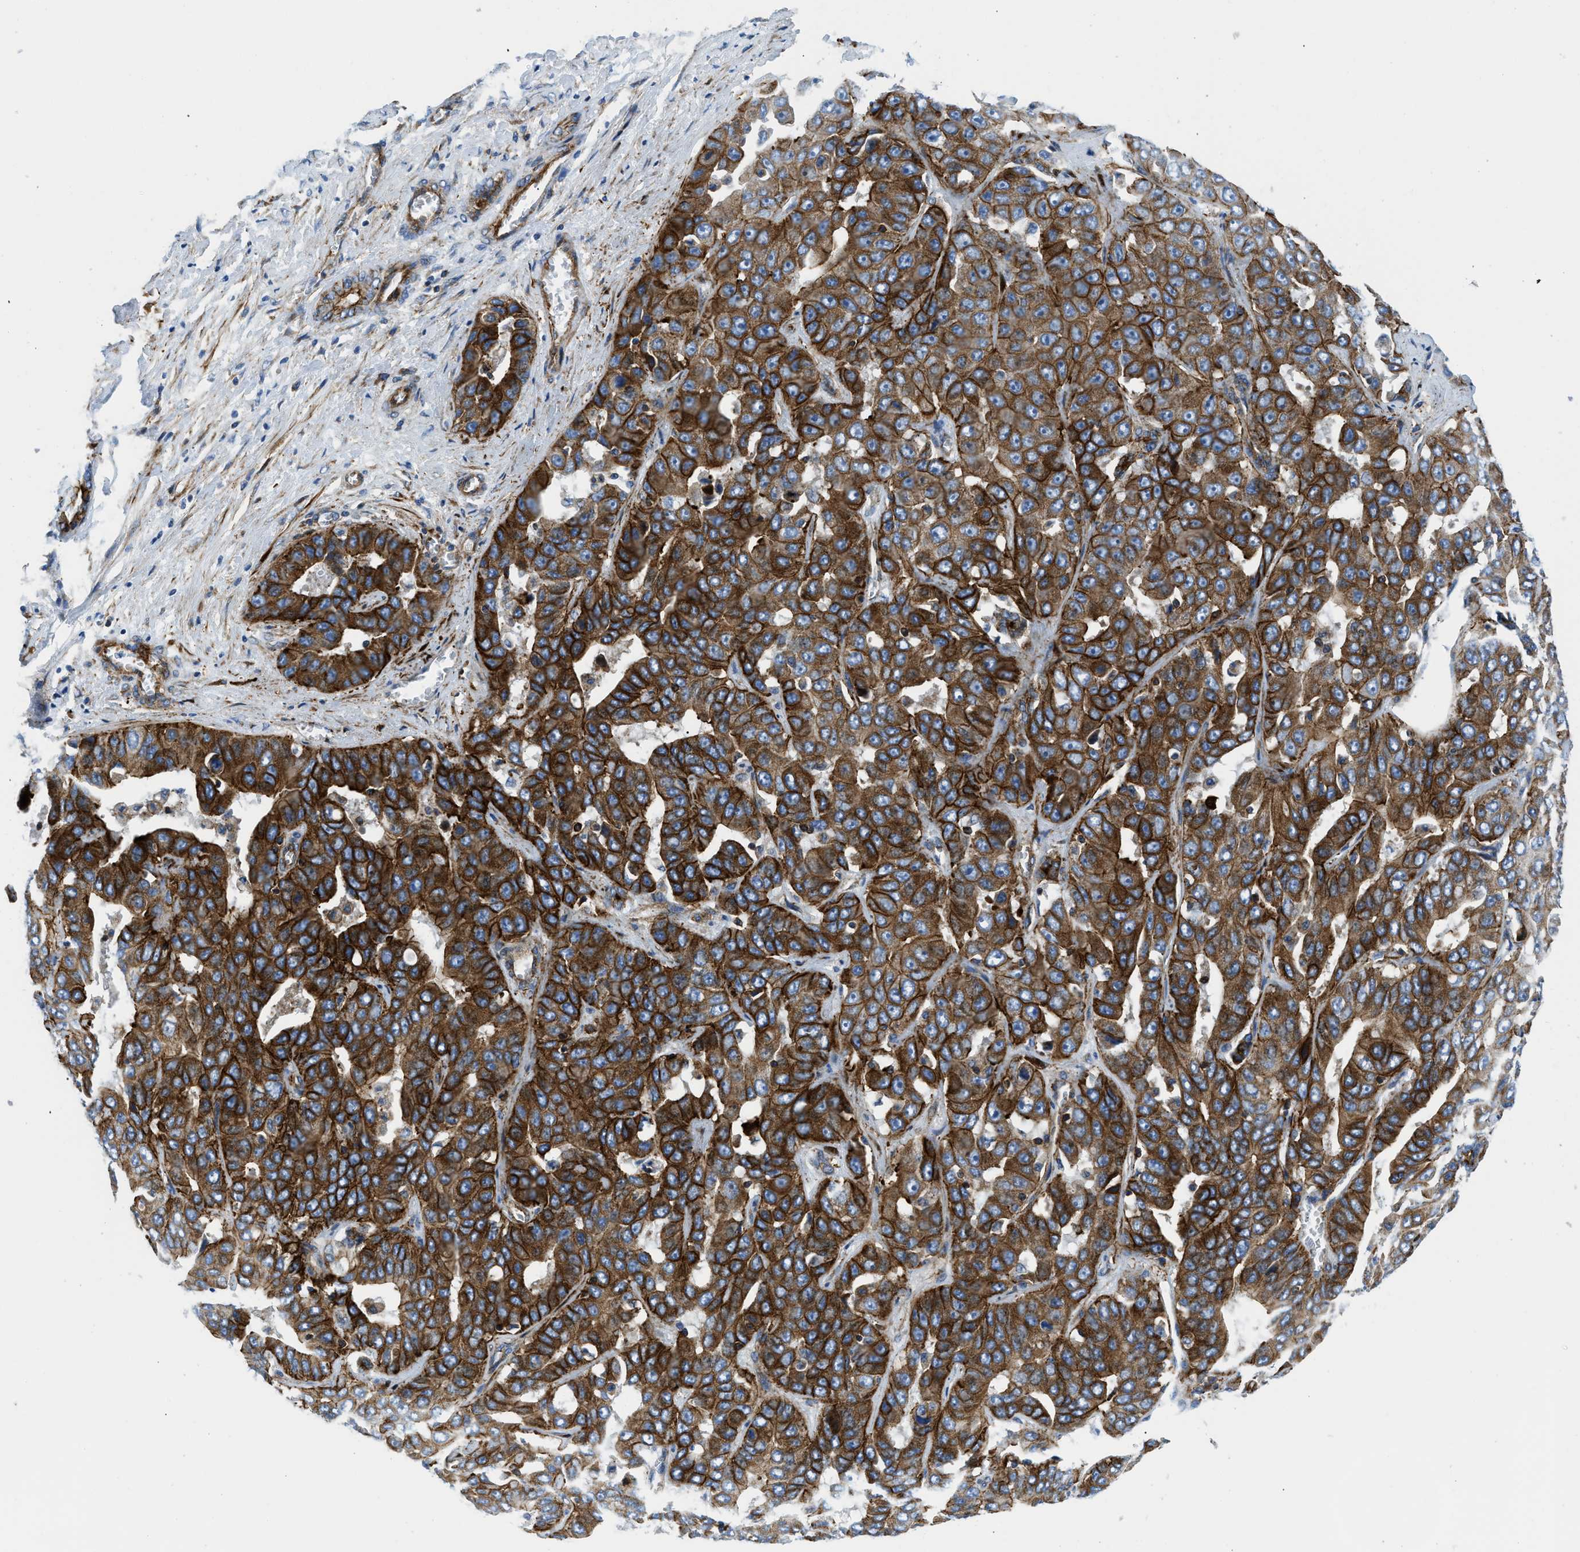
{"staining": {"intensity": "strong", "quantity": ">75%", "location": "cytoplasmic/membranous"}, "tissue": "liver cancer", "cell_type": "Tumor cells", "image_type": "cancer", "snomed": [{"axis": "morphology", "description": "Cholangiocarcinoma"}, {"axis": "topography", "description": "Liver"}], "caption": "Protein staining by IHC shows strong cytoplasmic/membranous expression in approximately >75% of tumor cells in liver cancer. The staining is performed using DAB (3,3'-diaminobenzidine) brown chromogen to label protein expression. The nuclei are counter-stained blue using hematoxylin.", "gene": "CUTA", "patient": {"sex": "female", "age": 52}}